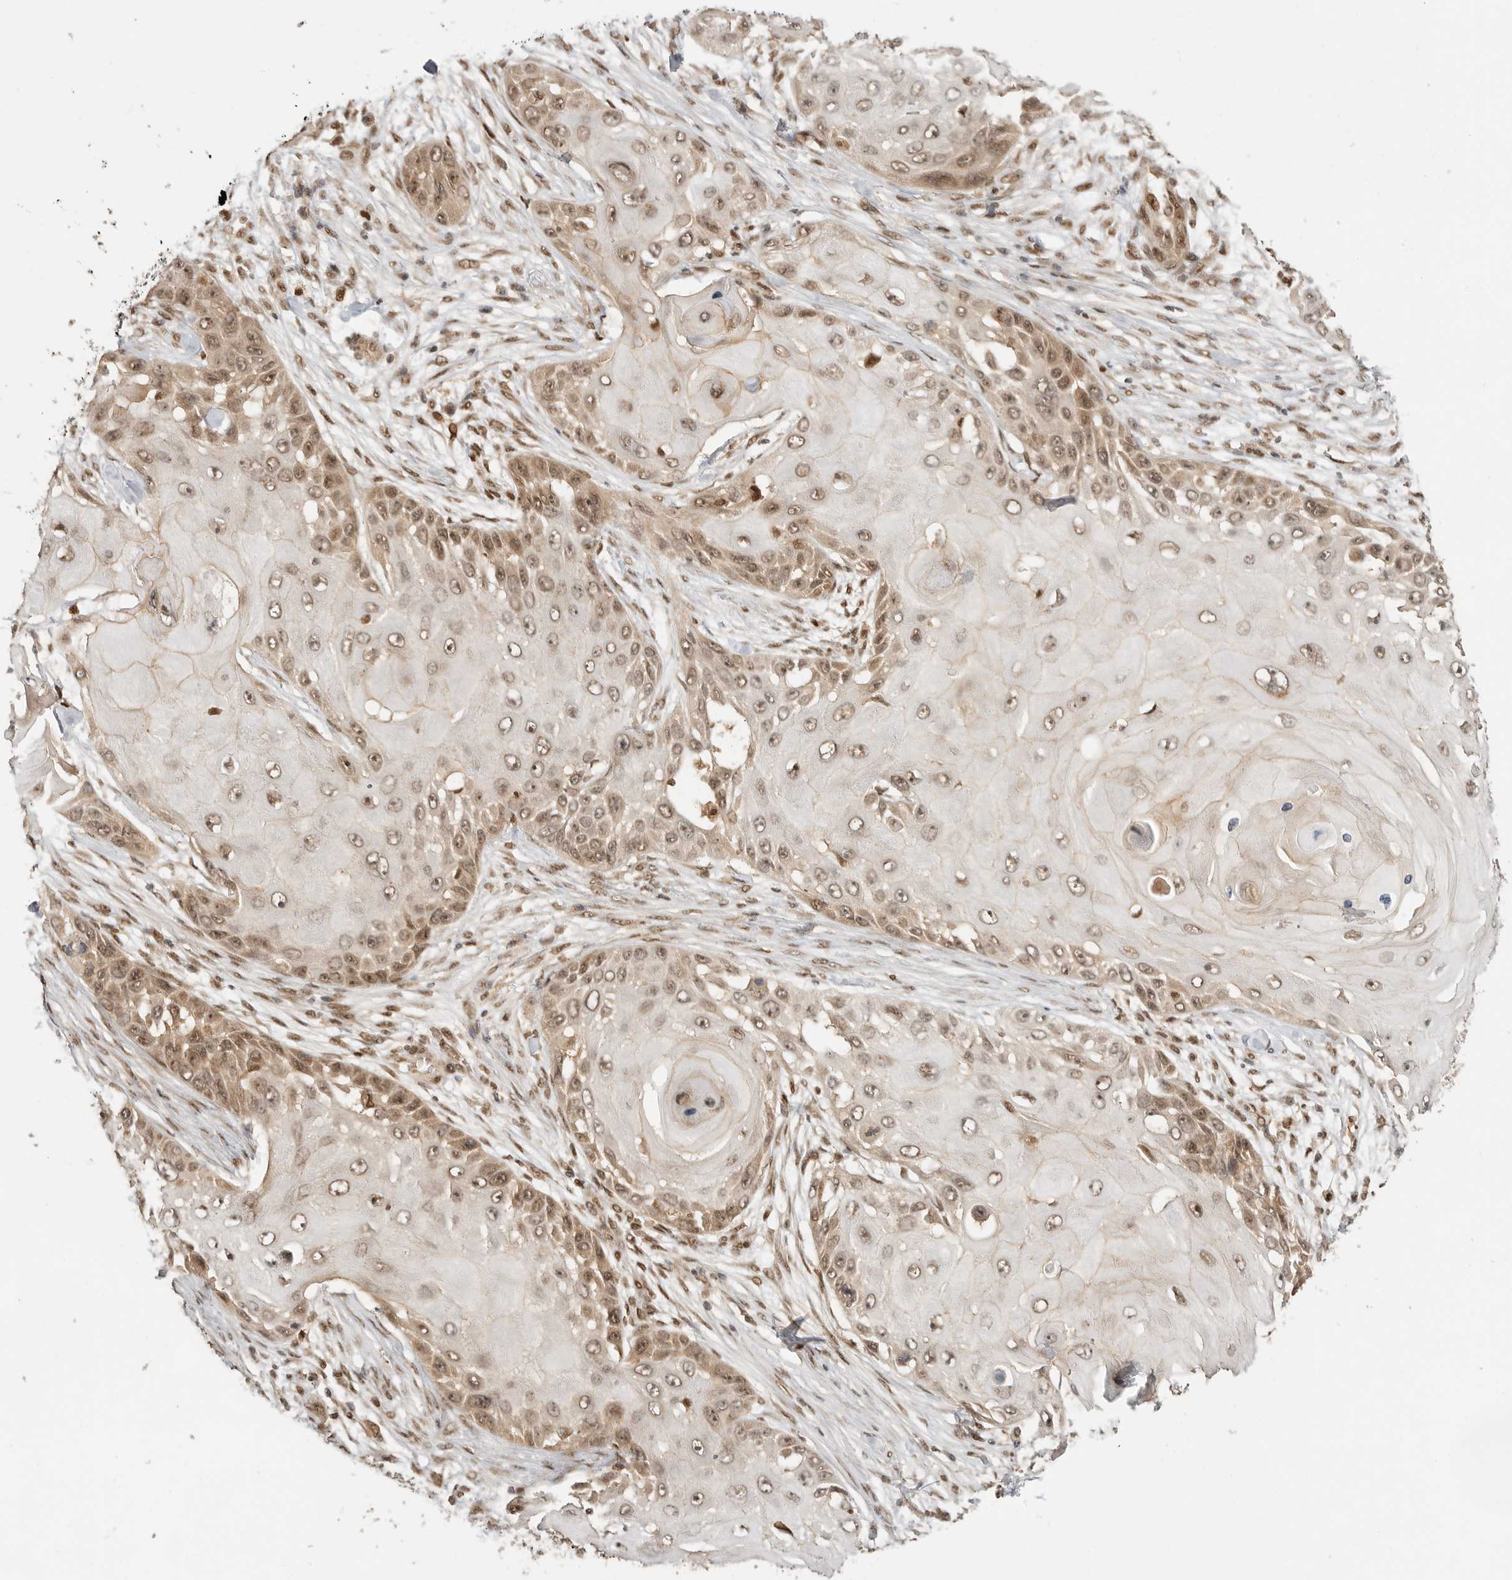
{"staining": {"intensity": "moderate", "quantity": "25%-75%", "location": "cytoplasmic/membranous"}, "tissue": "skin cancer", "cell_type": "Tumor cells", "image_type": "cancer", "snomed": [{"axis": "morphology", "description": "Squamous cell carcinoma, NOS"}, {"axis": "topography", "description": "Skin"}], "caption": "Immunohistochemical staining of human skin cancer (squamous cell carcinoma) reveals medium levels of moderate cytoplasmic/membranous staining in about 25%-75% of tumor cells.", "gene": "ALKAL1", "patient": {"sex": "female", "age": 44}}